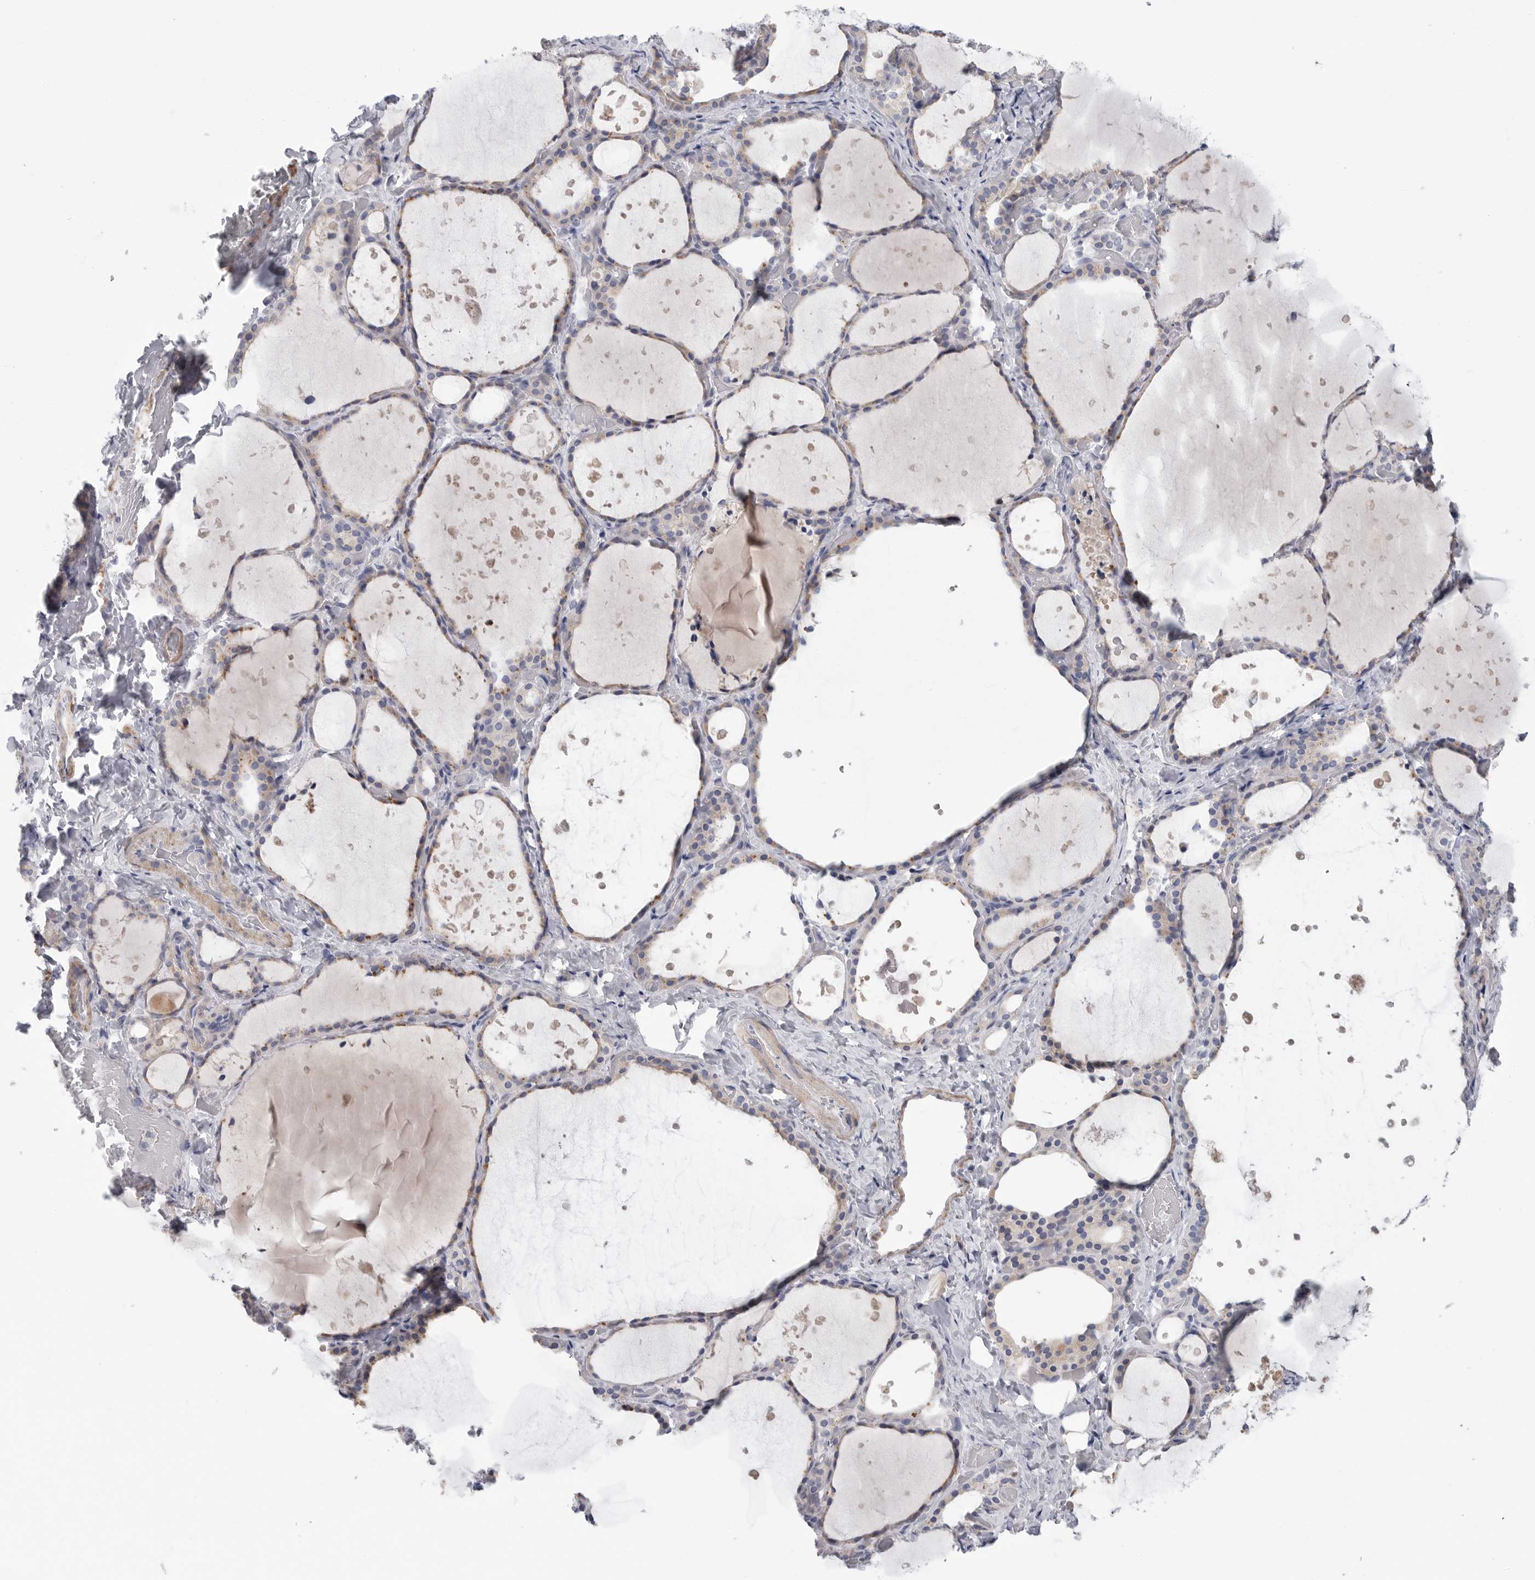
{"staining": {"intensity": "weak", "quantity": ">75%", "location": "cytoplasmic/membranous"}, "tissue": "thyroid gland", "cell_type": "Glandular cells", "image_type": "normal", "snomed": [{"axis": "morphology", "description": "Normal tissue, NOS"}, {"axis": "topography", "description": "Thyroid gland"}], "caption": "Protein analysis of unremarkable thyroid gland shows weak cytoplasmic/membranous expression in about >75% of glandular cells.", "gene": "CAMK2B", "patient": {"sex": "female", "age": 44}}